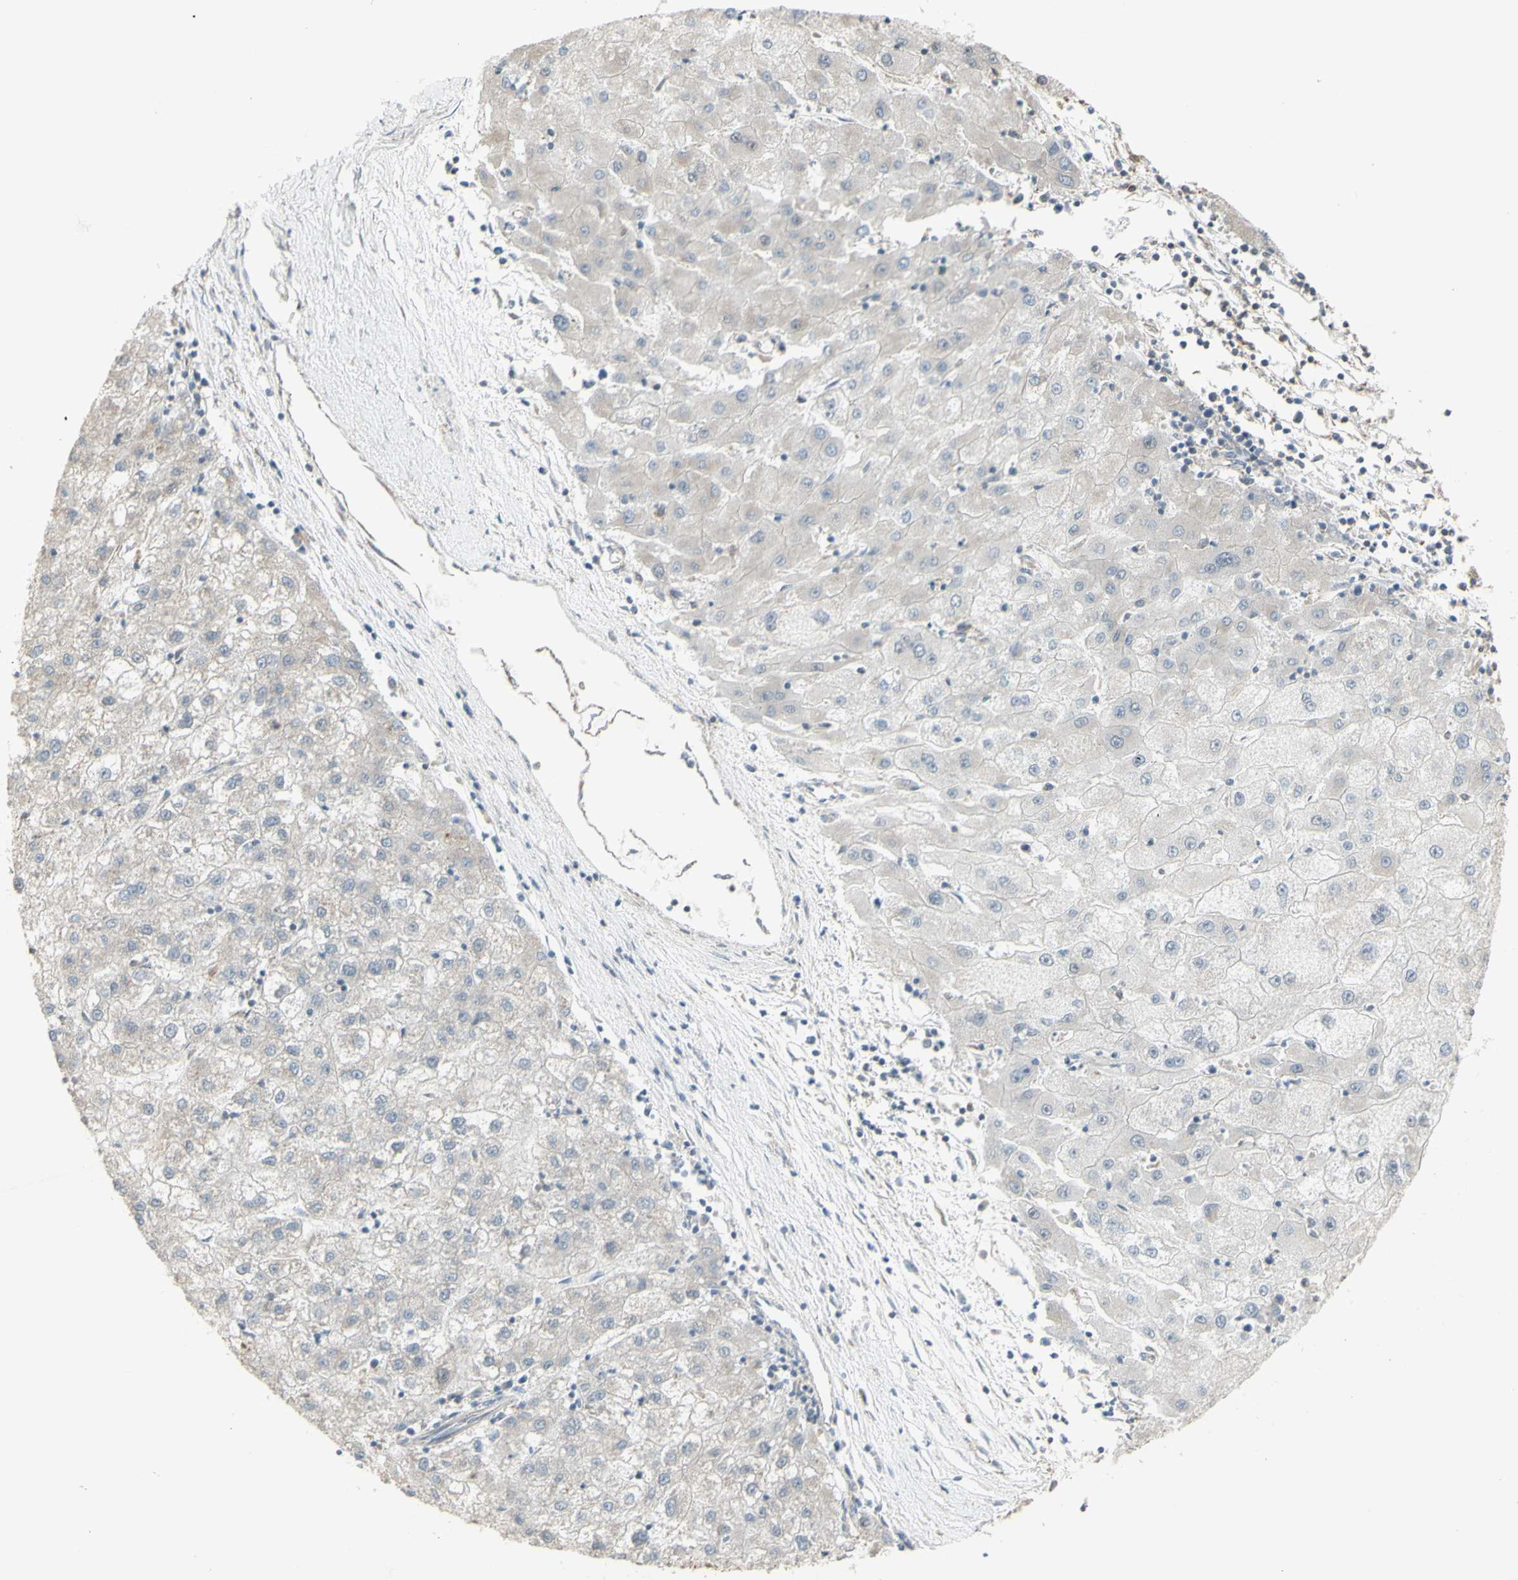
{"staining": {"intensity": "negative", "quantity": "none", "location": "none"}, "tissue": "liver cancer", "cell_type": "Tumor cells", "image_type": "cancer", "snomed": [{"axis": "morphology", "description": "Carcinoma, Hepatocellular, NOS"}, {"axis": "topography", "description": "Liver"}], "caption": "A photomicrograph of human liver hepatocellular carcinoma is negative for staining in tumor cells.", "gene": "FXYD3", "patient": {"sex": "male", "age": 72}}